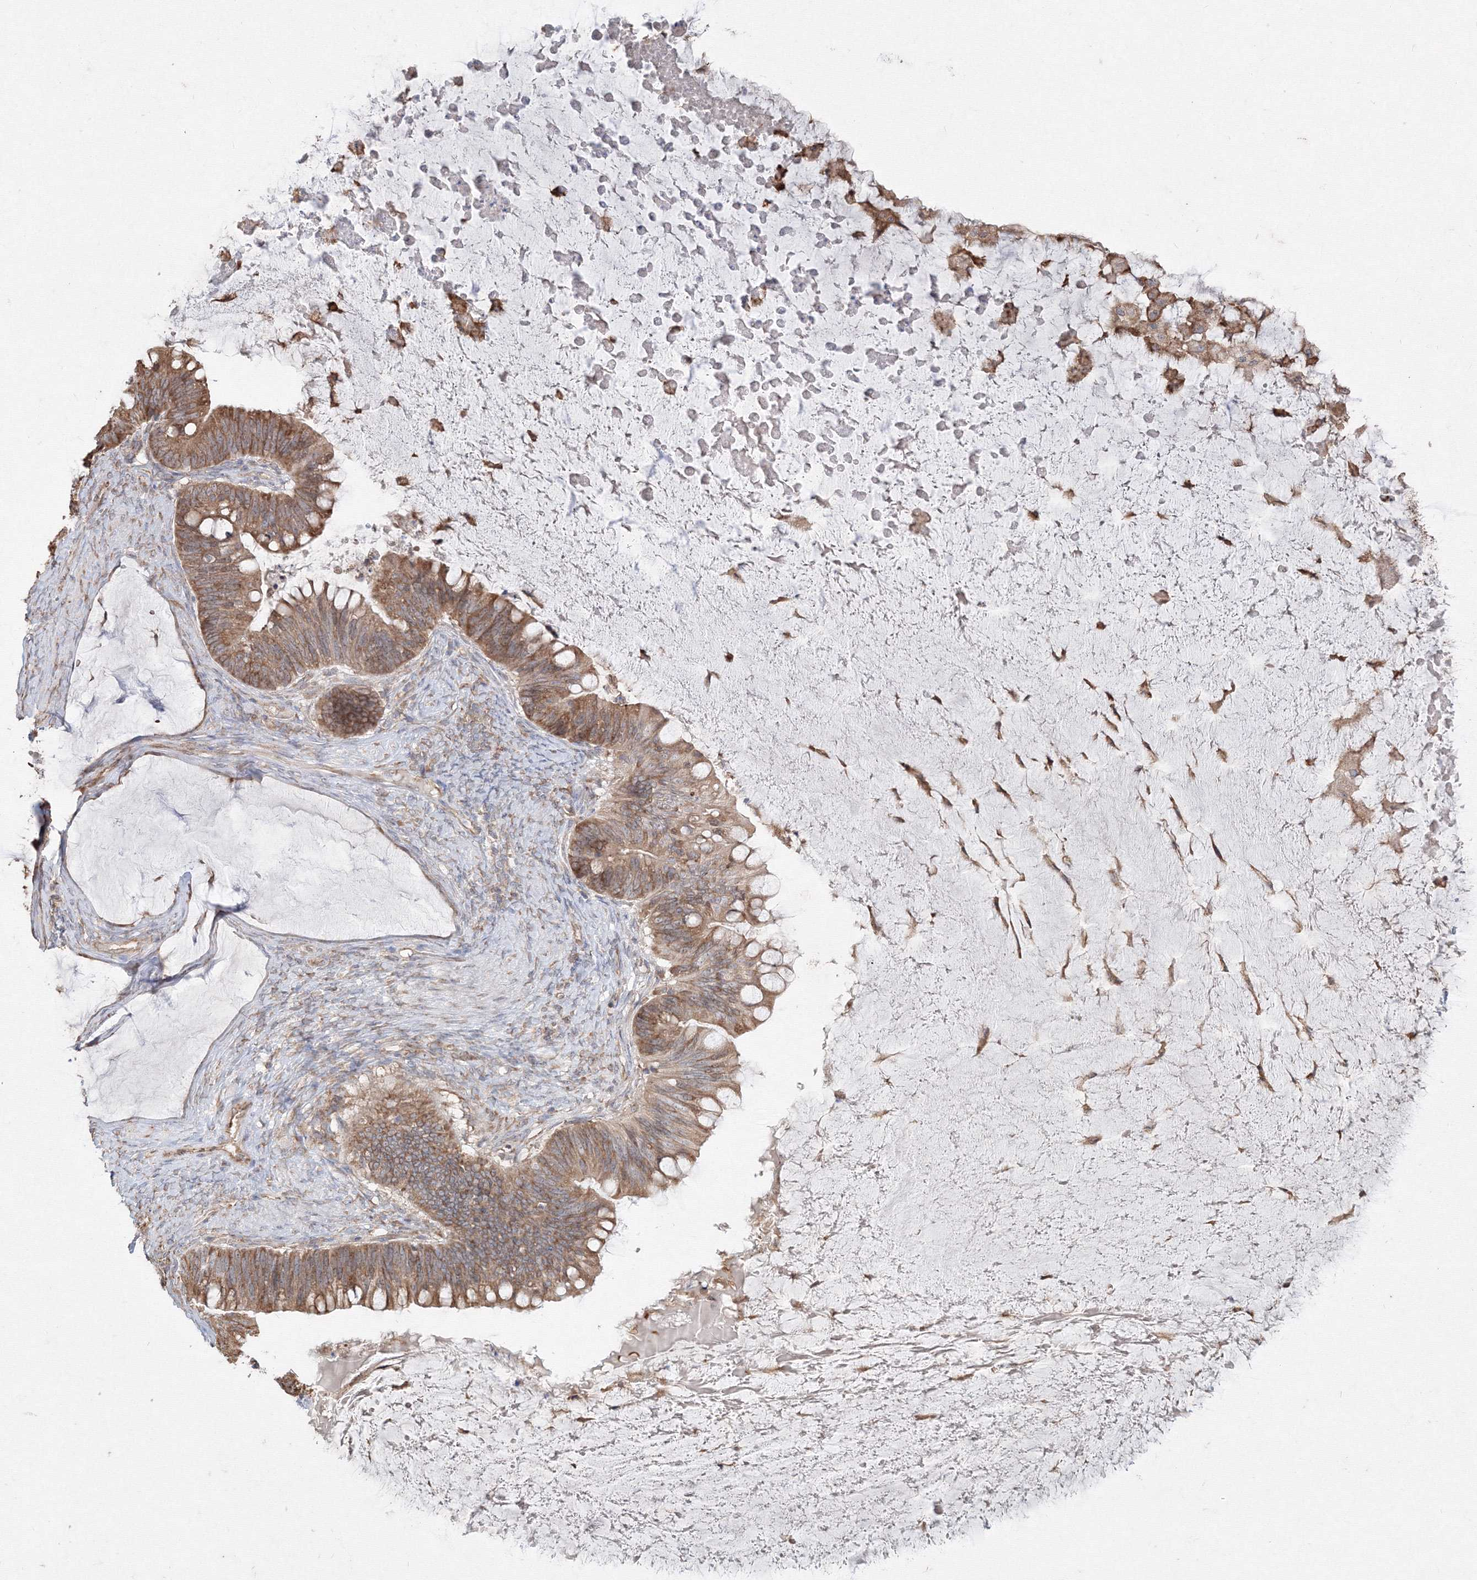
{"staining": {"intensity": "moderate", "quantity": ">75%", "location": "cytoplasmic/membranous"}, "tissue": "ovarian cancer", "cell_type": "Tumor cells", "image_type": "cancer", "snomed": [{"axis": "morphology", "description": "Cystadenocarcinoma, mucinous, NOS"}, {"axis": "topography", "description": "Ovary"}], "caption": "Immunohistochemical staining of human ovarian cancer (mucinous cystadenocarcinoma) shows medium levels of moderate cytoplasmic/membranous expression in about >75% of tumor cells. Immunohistochemistry (ihc) stains the protein in brown and the nuclei are stained blue.", "gene": "FBXL8", "patient": {"sex": "female", "age": 61}}